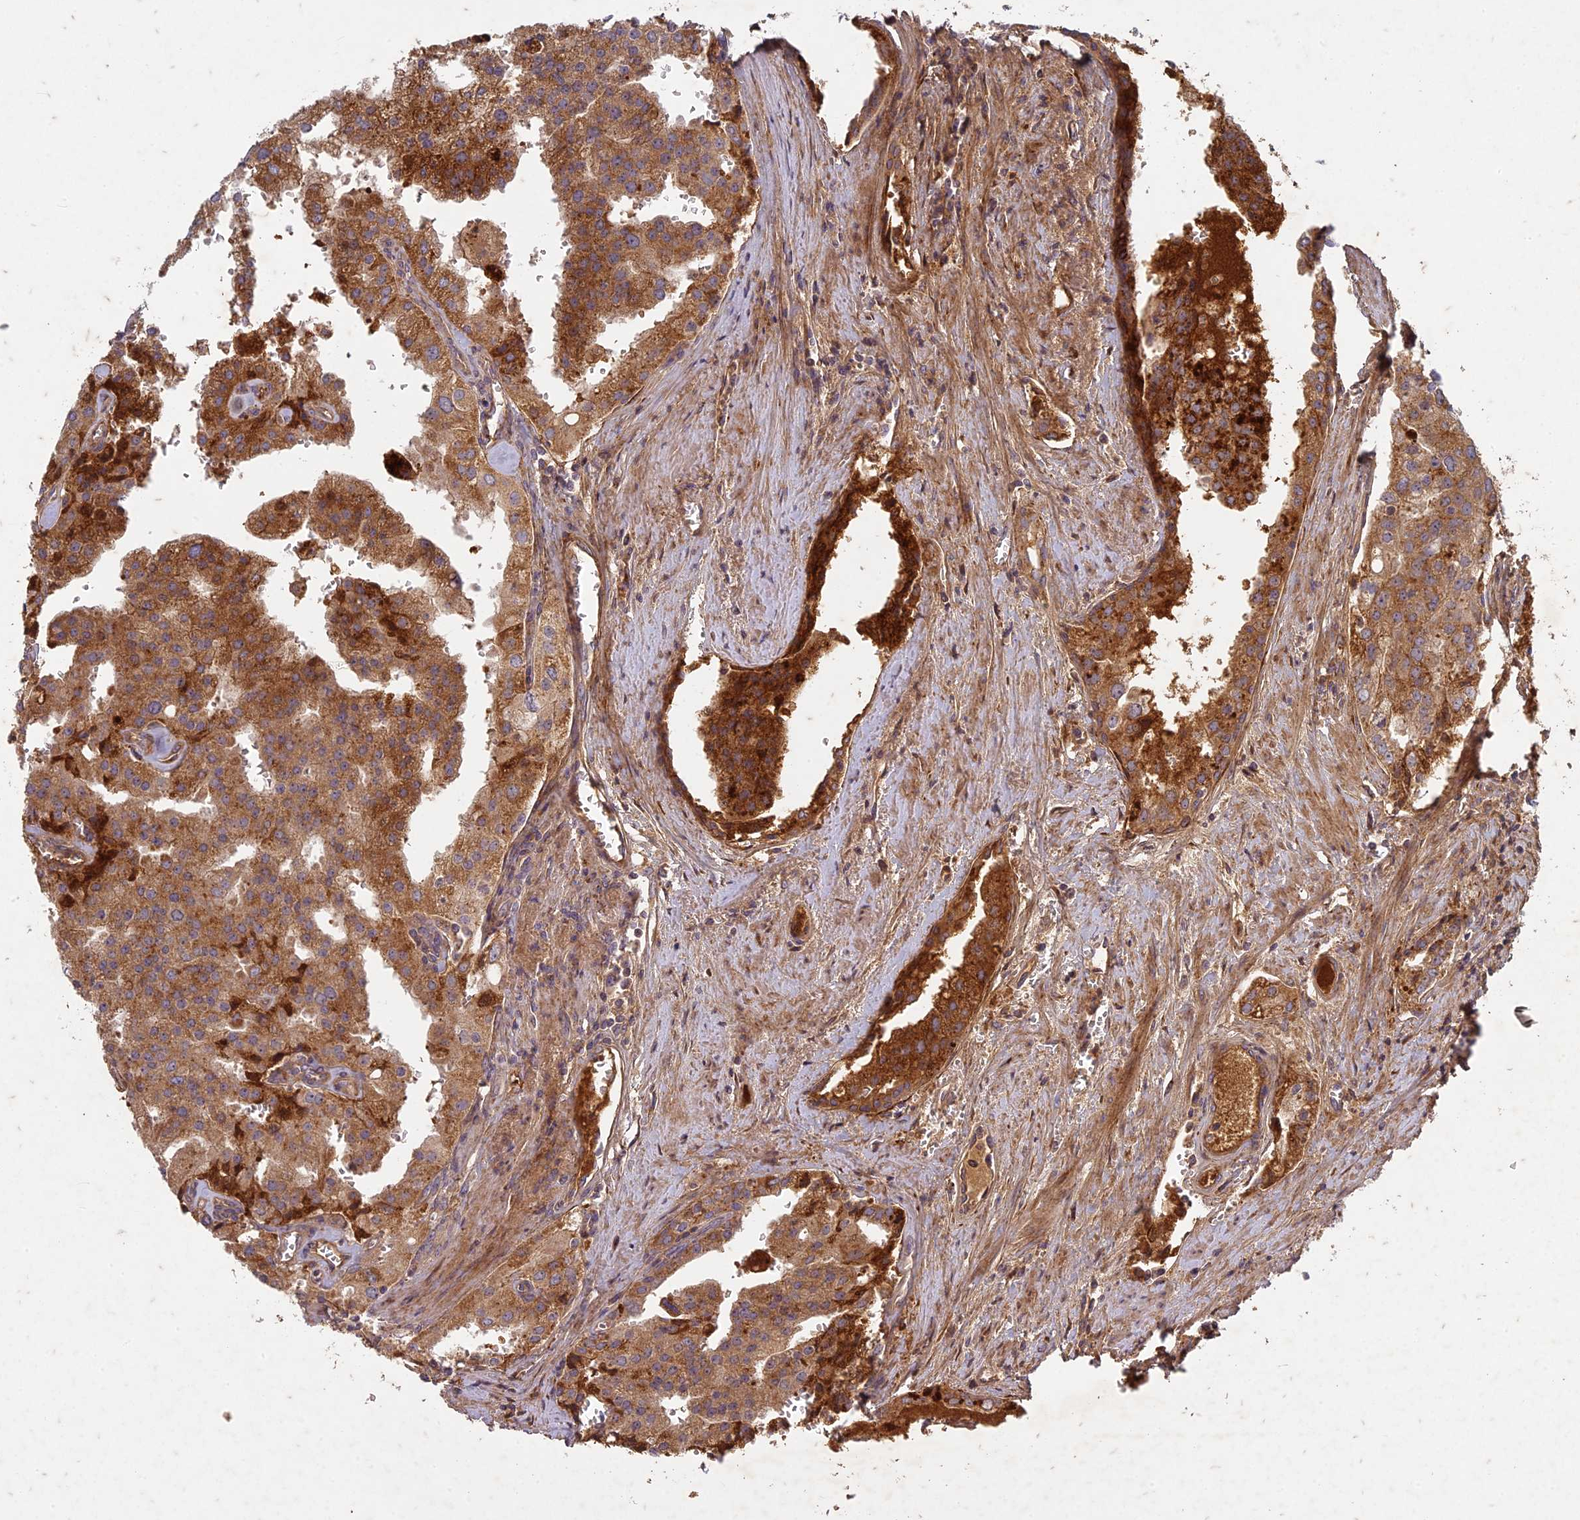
{"staining": {"intensity": "strong", "quantity": ">75%", "location": "cytoplasmic/membranous"}, "tissue": "prostate cancer", "cell_type": "Tumor cells", "image_type": "cancer", "snomed": [{"axis": "morphology", "description": "Adenocarcinoma, High grade"}, {"axis": "topography", "description": "Prostate"}], "caption": "IHC histopathology image of human prostate high-grade adenocarcinoma stained for a protein (brown), which demonstrates high levels of strong cytoplasmic/membranous expression in about >75% of tumor cells.", "gene": "TCF25", "patient": {"sex": "male", "age": 68}}